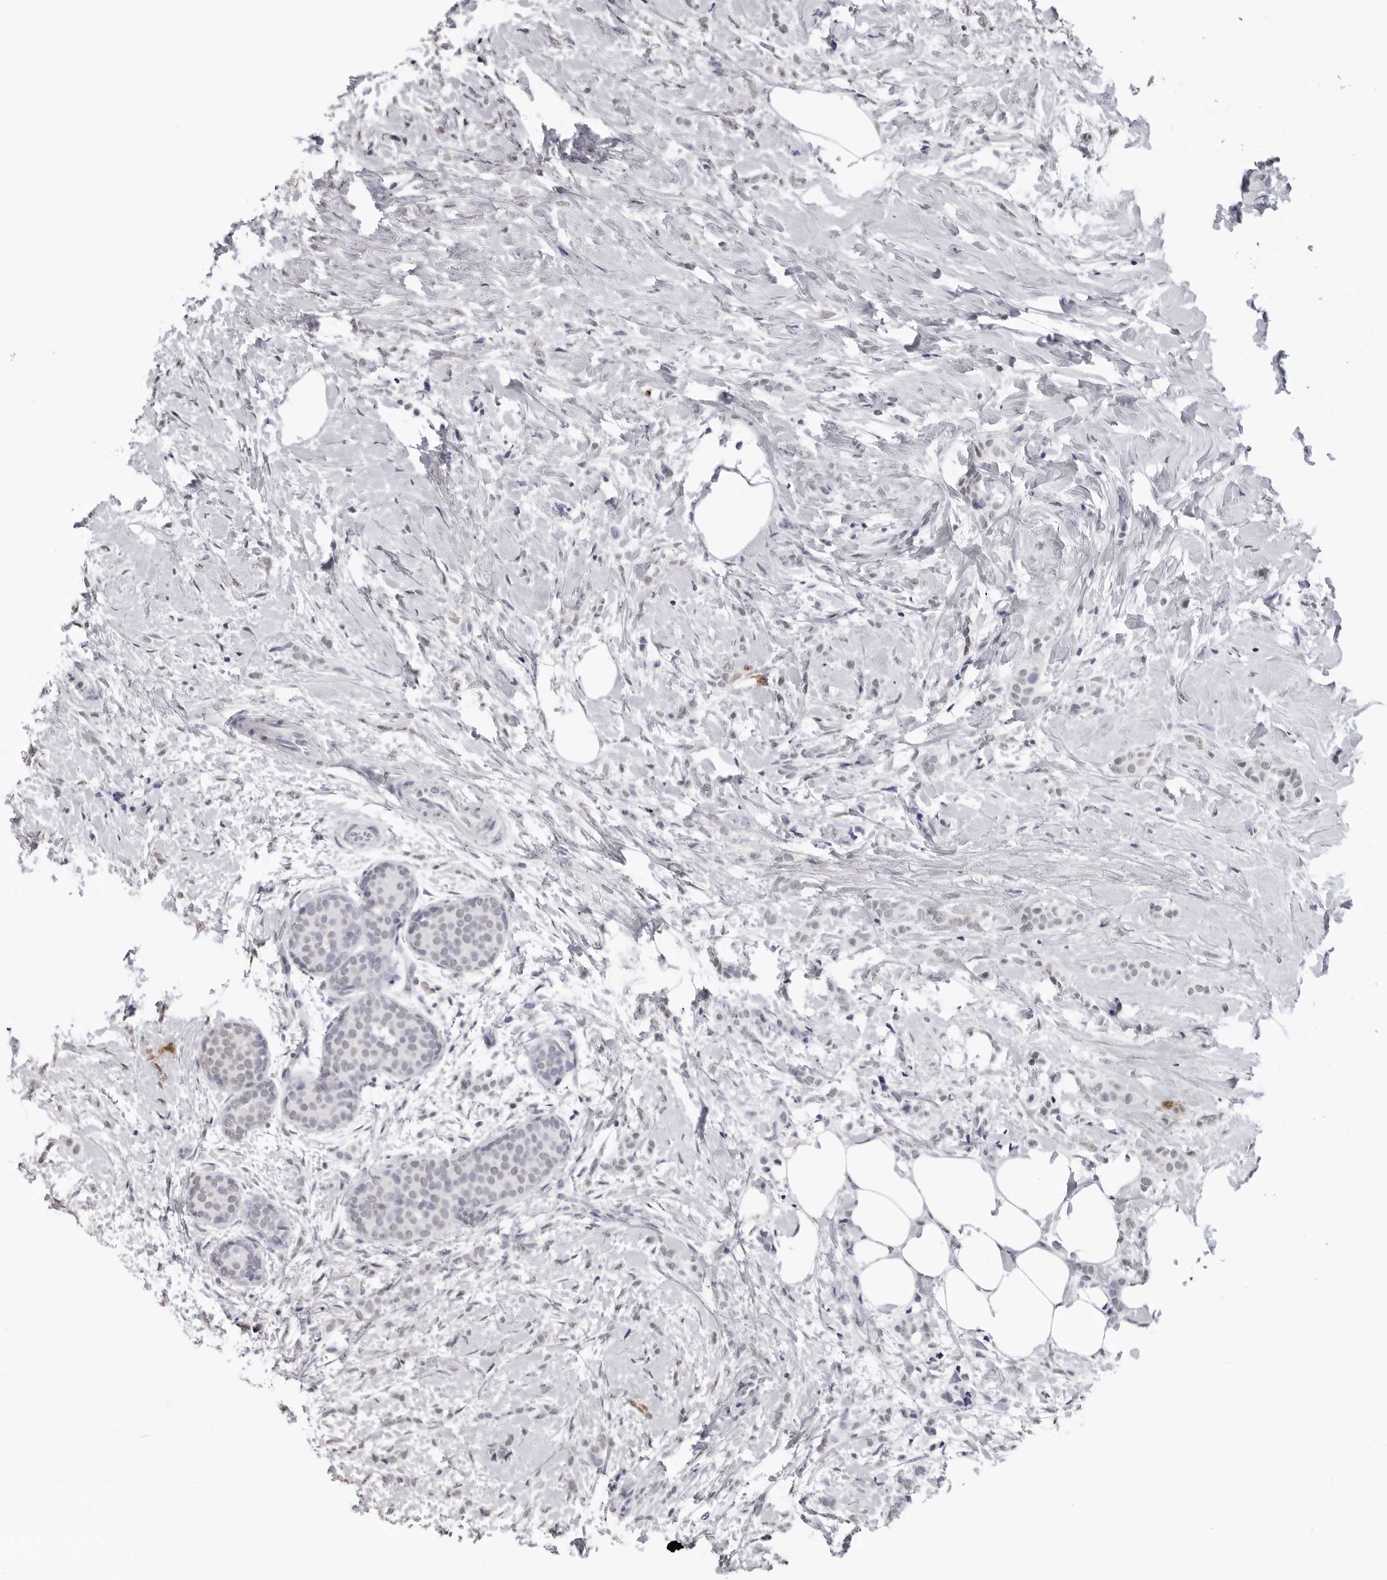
{"staining": {"intensity": "negative", "quantity": "none", "location": "none"}, "tissue": "breast cancer", "cell_type": "Tumor cells", "image_type": "cancer", "snomed": [{"axis": "morphology", "description": "Lobular carcinoma, in situ"}, {"axis": "morphology", "description": "Lobular carcinoma"}, {"axis": "topography", "description": "Breast"}], "caption": "Immunohistochemistry (IHC) histopathology image of neoplastic tissue: breast cancer (lobular carcinoma) stained with DAB (3,3'-diaminobenzidine) exhibits no significant protein staining in tumor cells.", "gene": "HEPACAM", "patient": {"sex": "female", "age": 41}}